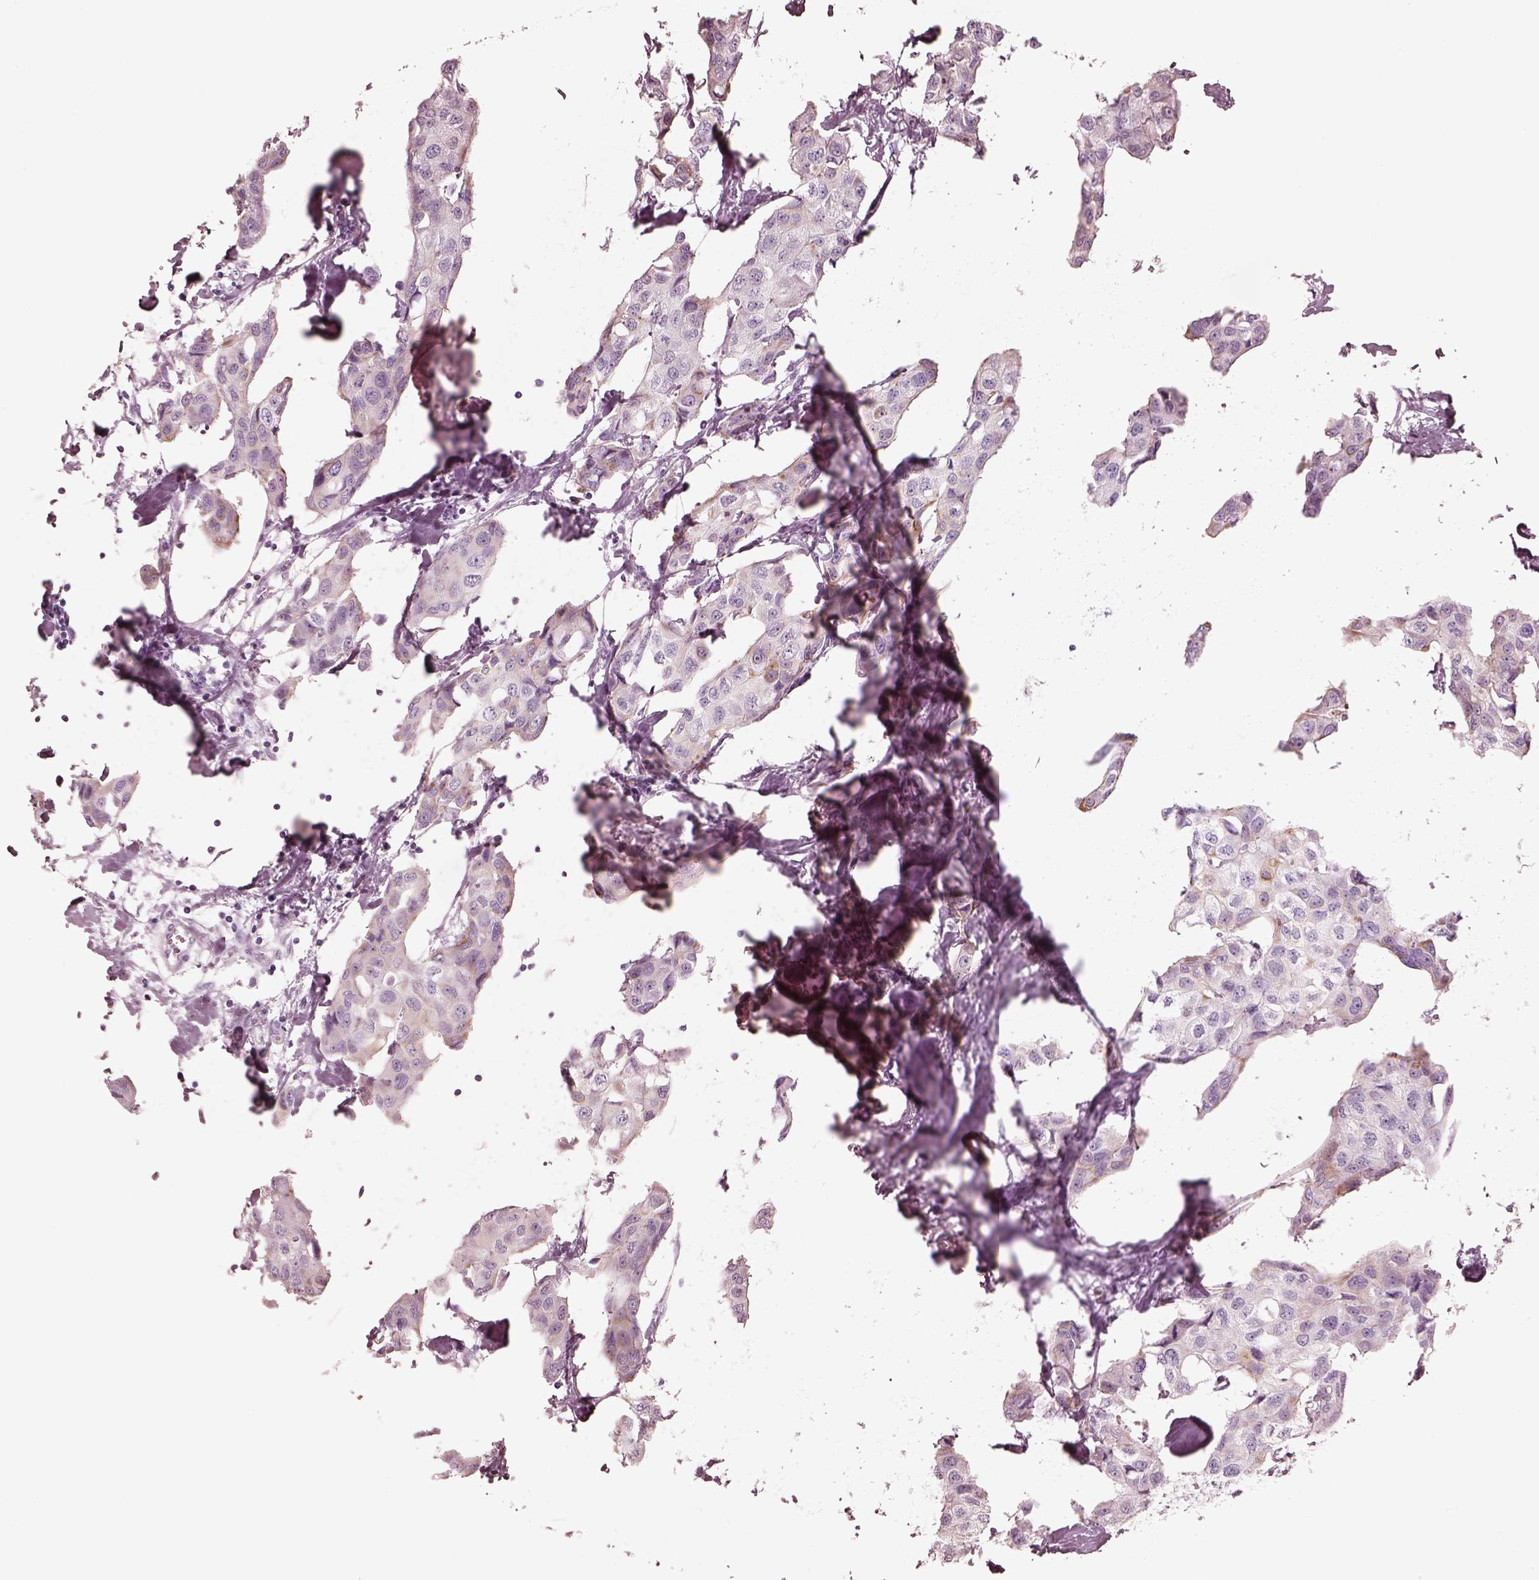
{"staining": {"intensity": "negative", "quantity": "none", "location": "none"}, "tissue": "breast cancer", "cell_type": "Tumor cells", "image_type": "cancer", "snomed": [{"axis": "morphology", "description": "Duct carcinoma"}, {"axis": "topography", "description": "Breast"}], "caption": "Infiltrating ductal carcinoma (breast) stained for a protein using immunohistochemistry (IHC) exhibits no expression tumor cells.", "gene": "PON3", "patient": {"sex": "female", "age": 80}}